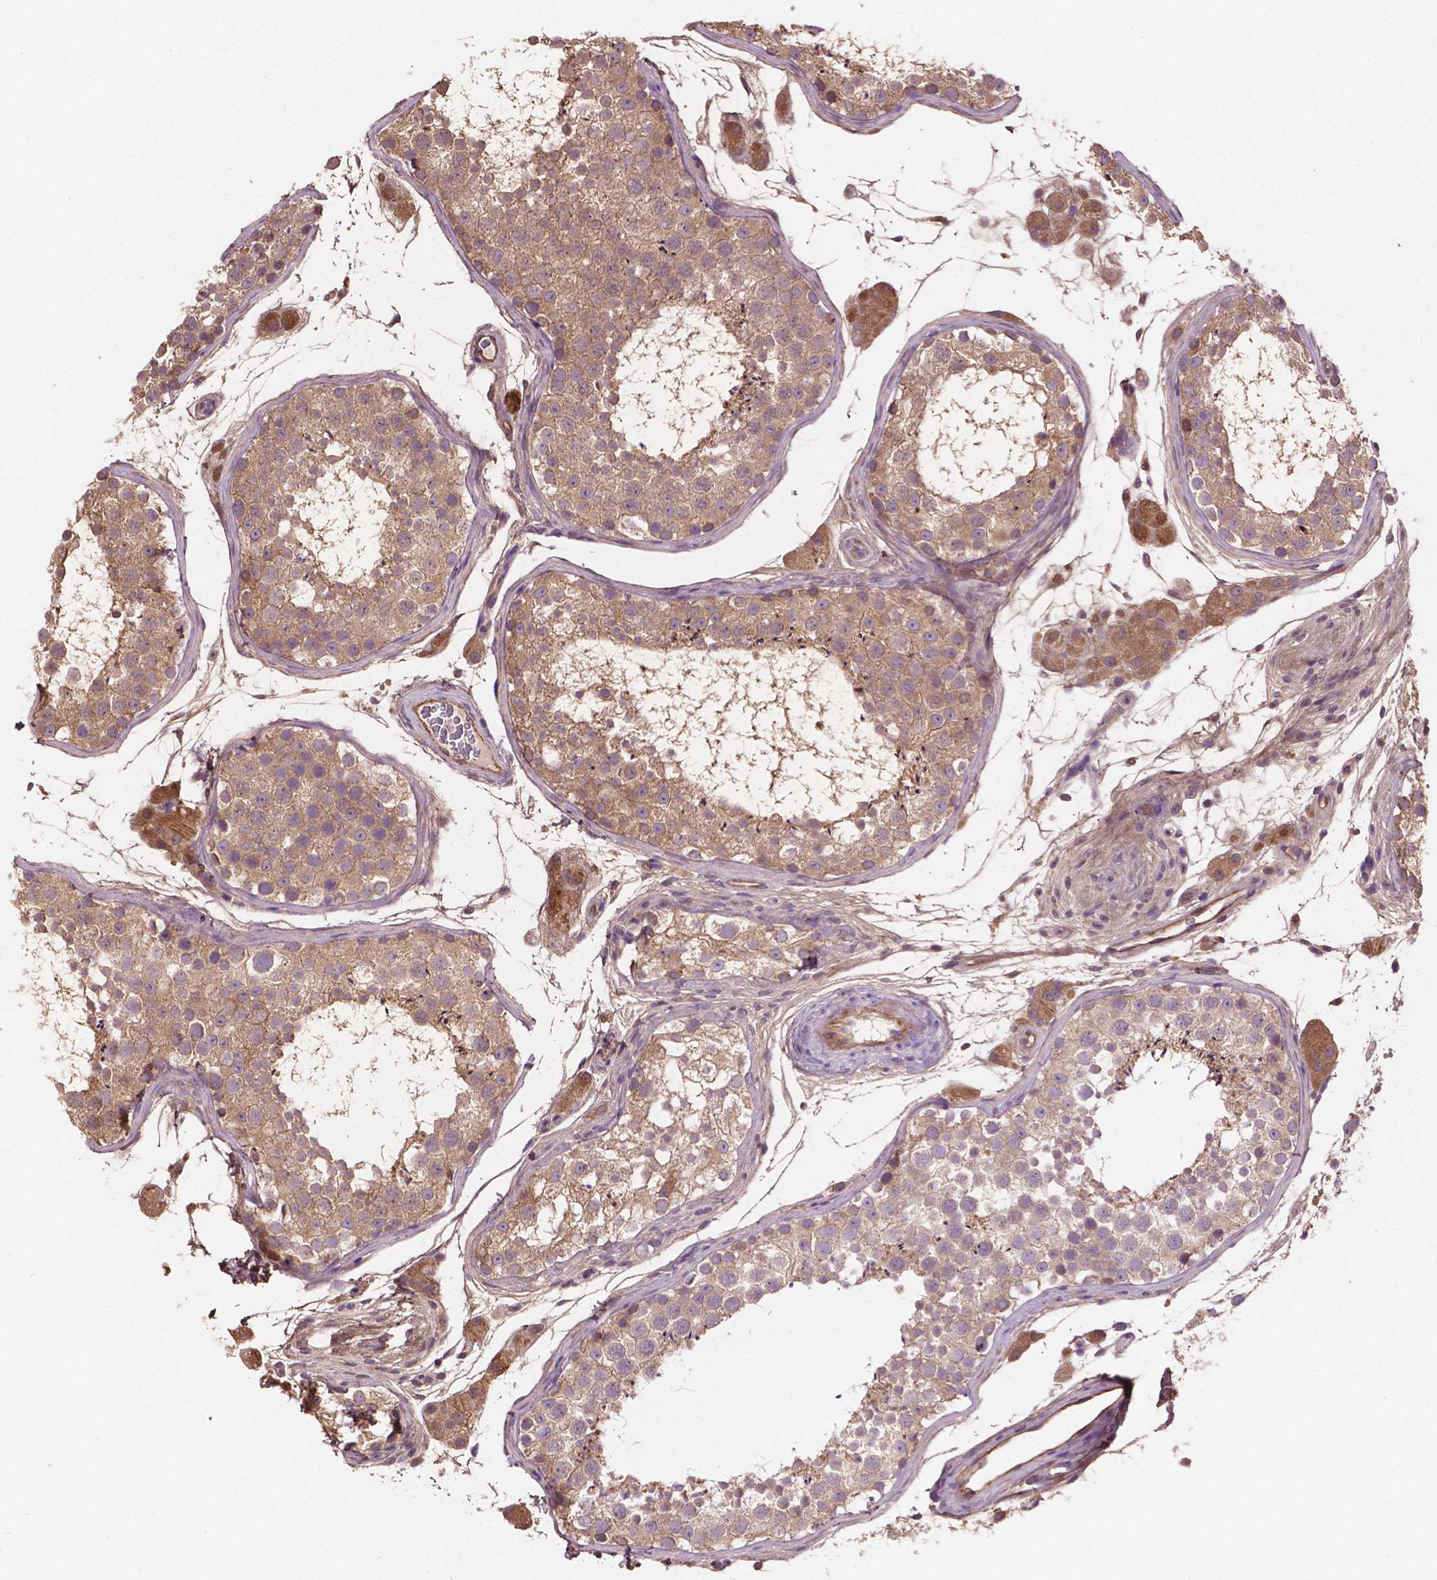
{"staining": {"intensity": "moderate", "quantity": ">75%", "location": "cytoplasmic/membranous"}, "tissue": "testis", "cell_type": "Cells in seminiferous ducts", "image_type": "normal", "snomed": [{"axis": "morphology", "description": "Normal tissue, NOS"}, {"axis": "topography", "description": "Testis"}], "caption": "IHC (DAB) staining of benign human testis shows moderate cytoplasmic/membranous protein positivity in approximately >75% of cells in seminiferous ducts. (IHC, brightfield microscopy, high magnification).", "gene": "GJA9", "patient": {"sex": "male", "age": 41}}